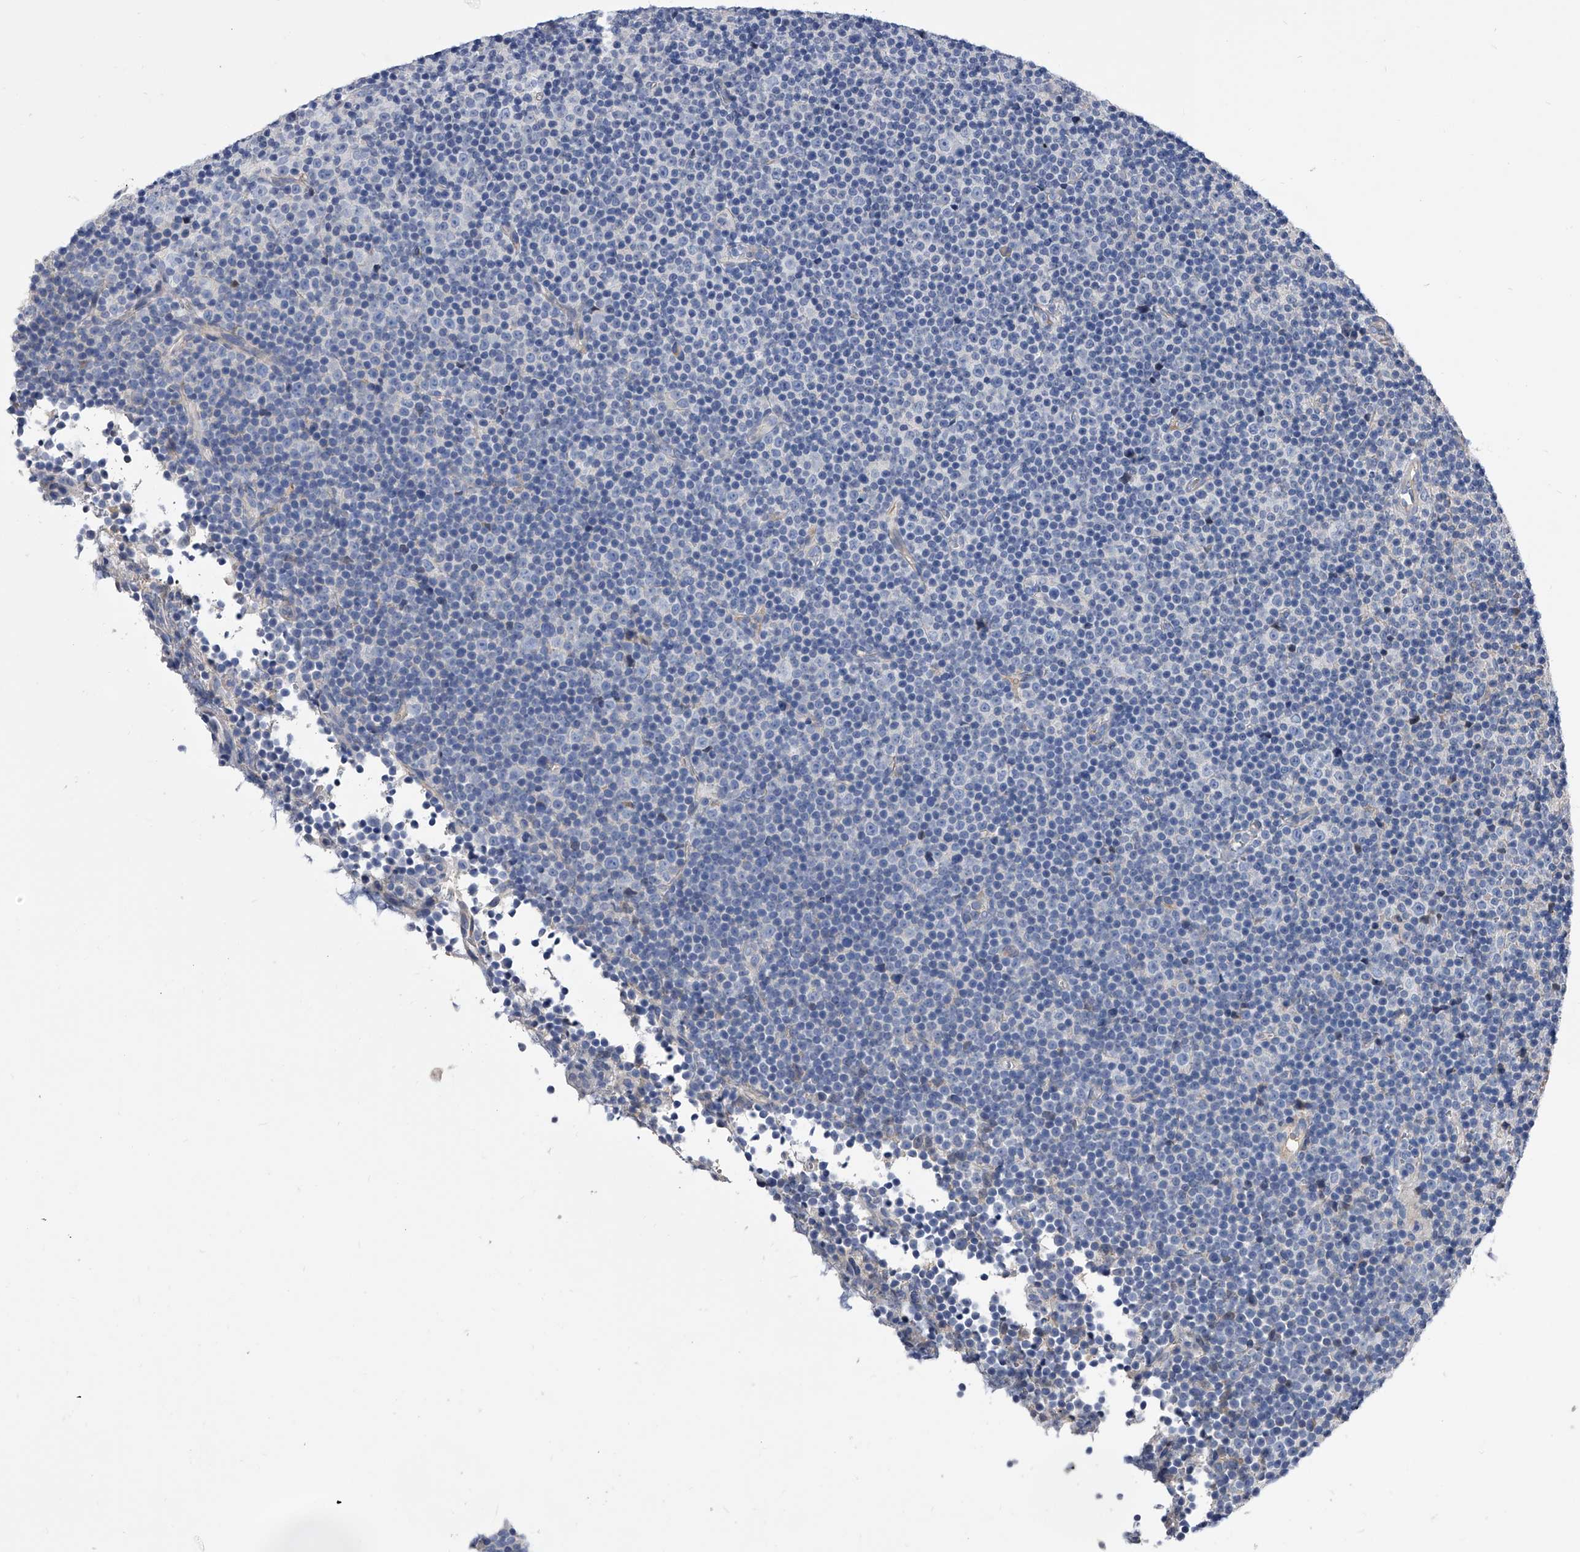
{"staining": {"intensity": "negative", "quantity": "none", "location": "none"}, "tissue": "lymphoma", "cell_type": "Tumor cells", "image_type": "cancer", "snomed": [{"axis": "morphology", "description": "Malignant lymphoma, non-Hodgkin's type, Low grade"}, {"axis": "topography", "description": "Lymph node"}], "caption": "Tumor cells are negative for protein expression in human malignant lymphoma, non-Hodgkin's type (low-grade).", "gene": "EFCAB7", "patient": {"sex": "female", "age": 67}}